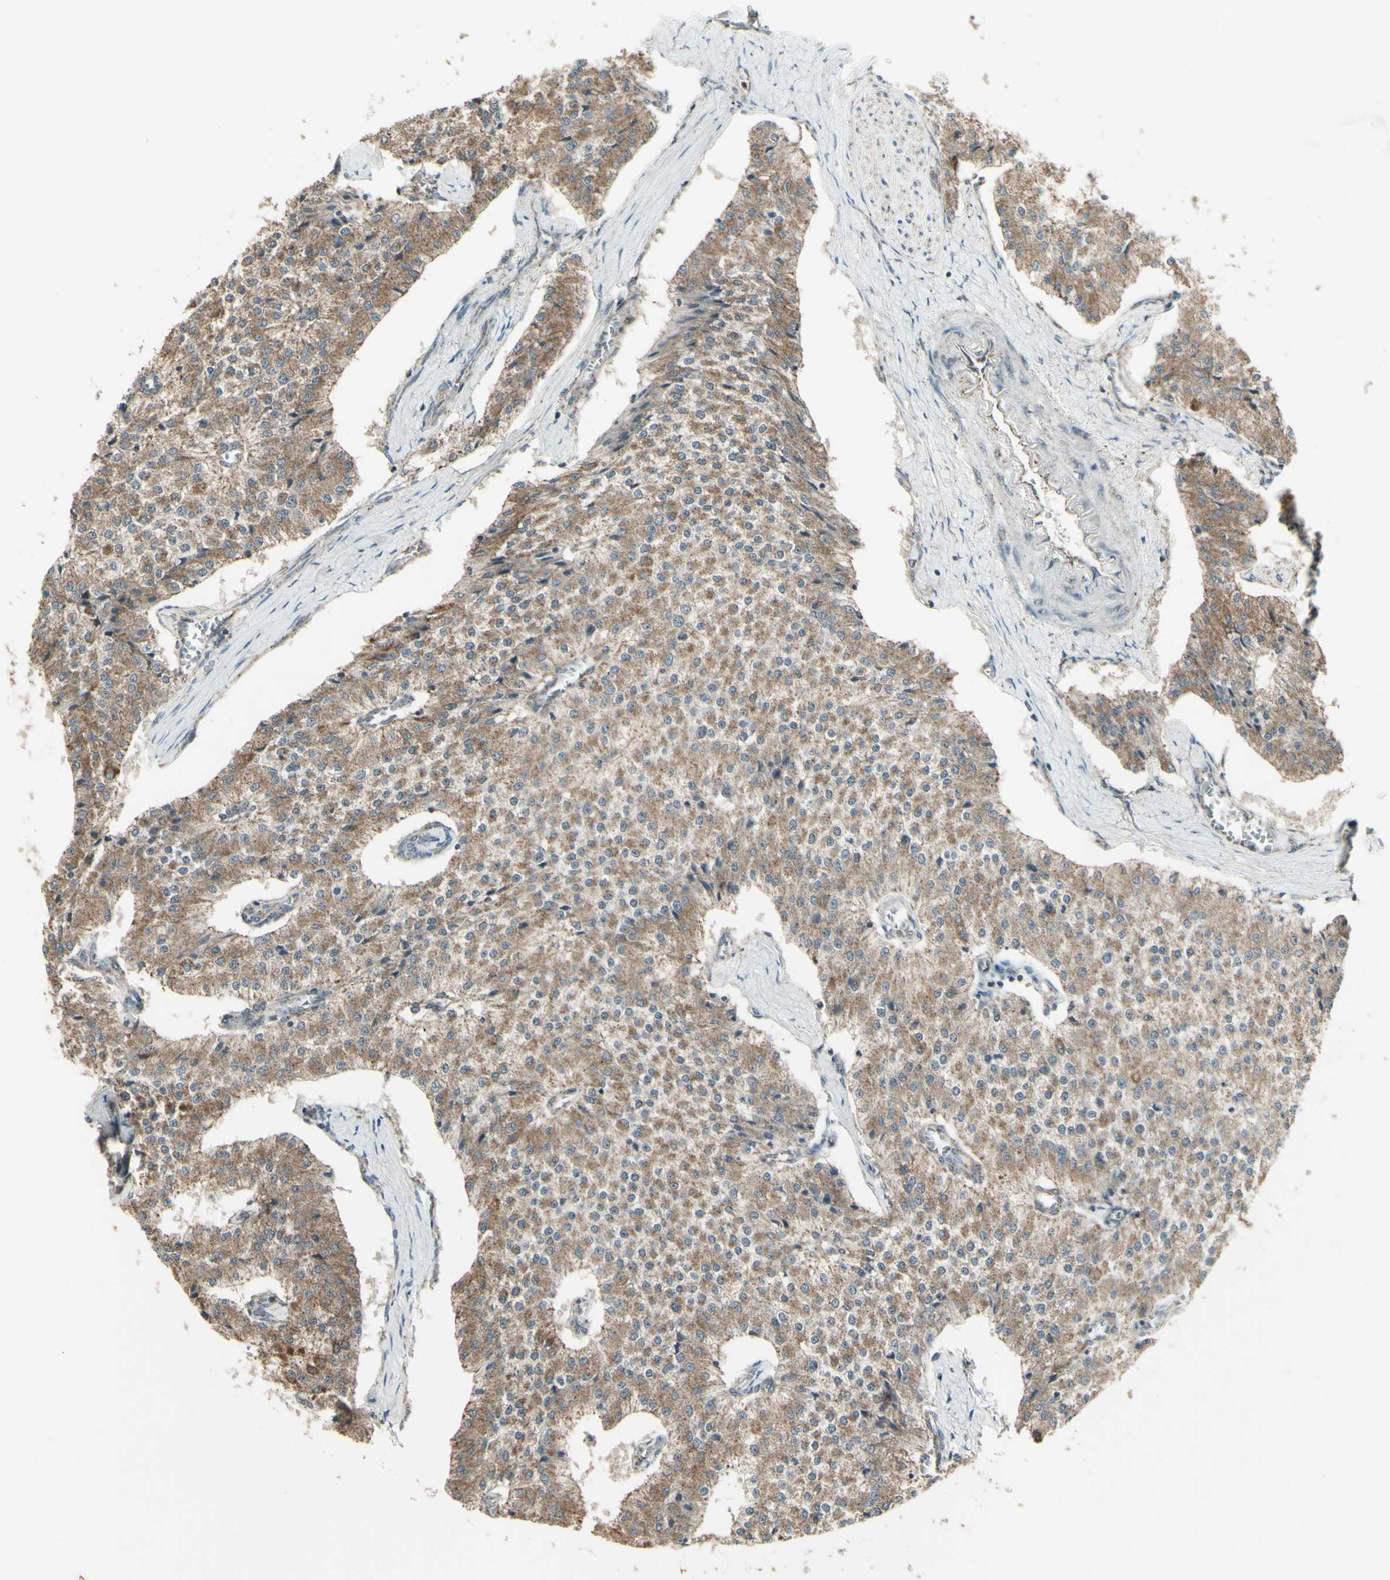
{"staining": {"intensity": "moderate", "quantity": ">75%", "location": "cytoplasmic/membranous"}, "tissue": "carcinoid", "cell_type": "Tumor cells", "image_type": "cancer", "snomed": [{"axis": "morphology", "description": "Carcinoid, malignant, NOS"}, {"axis": "topography", "description": "Colon"}], "caption": "Carcinoid (malignant) stained with a brown dye demonstrates moderate cytoplasmic/membranous positive expression in about >75% of tumor cells.", "gene": "FXYD3", "patient": {"sex": "female", "age": 52}}